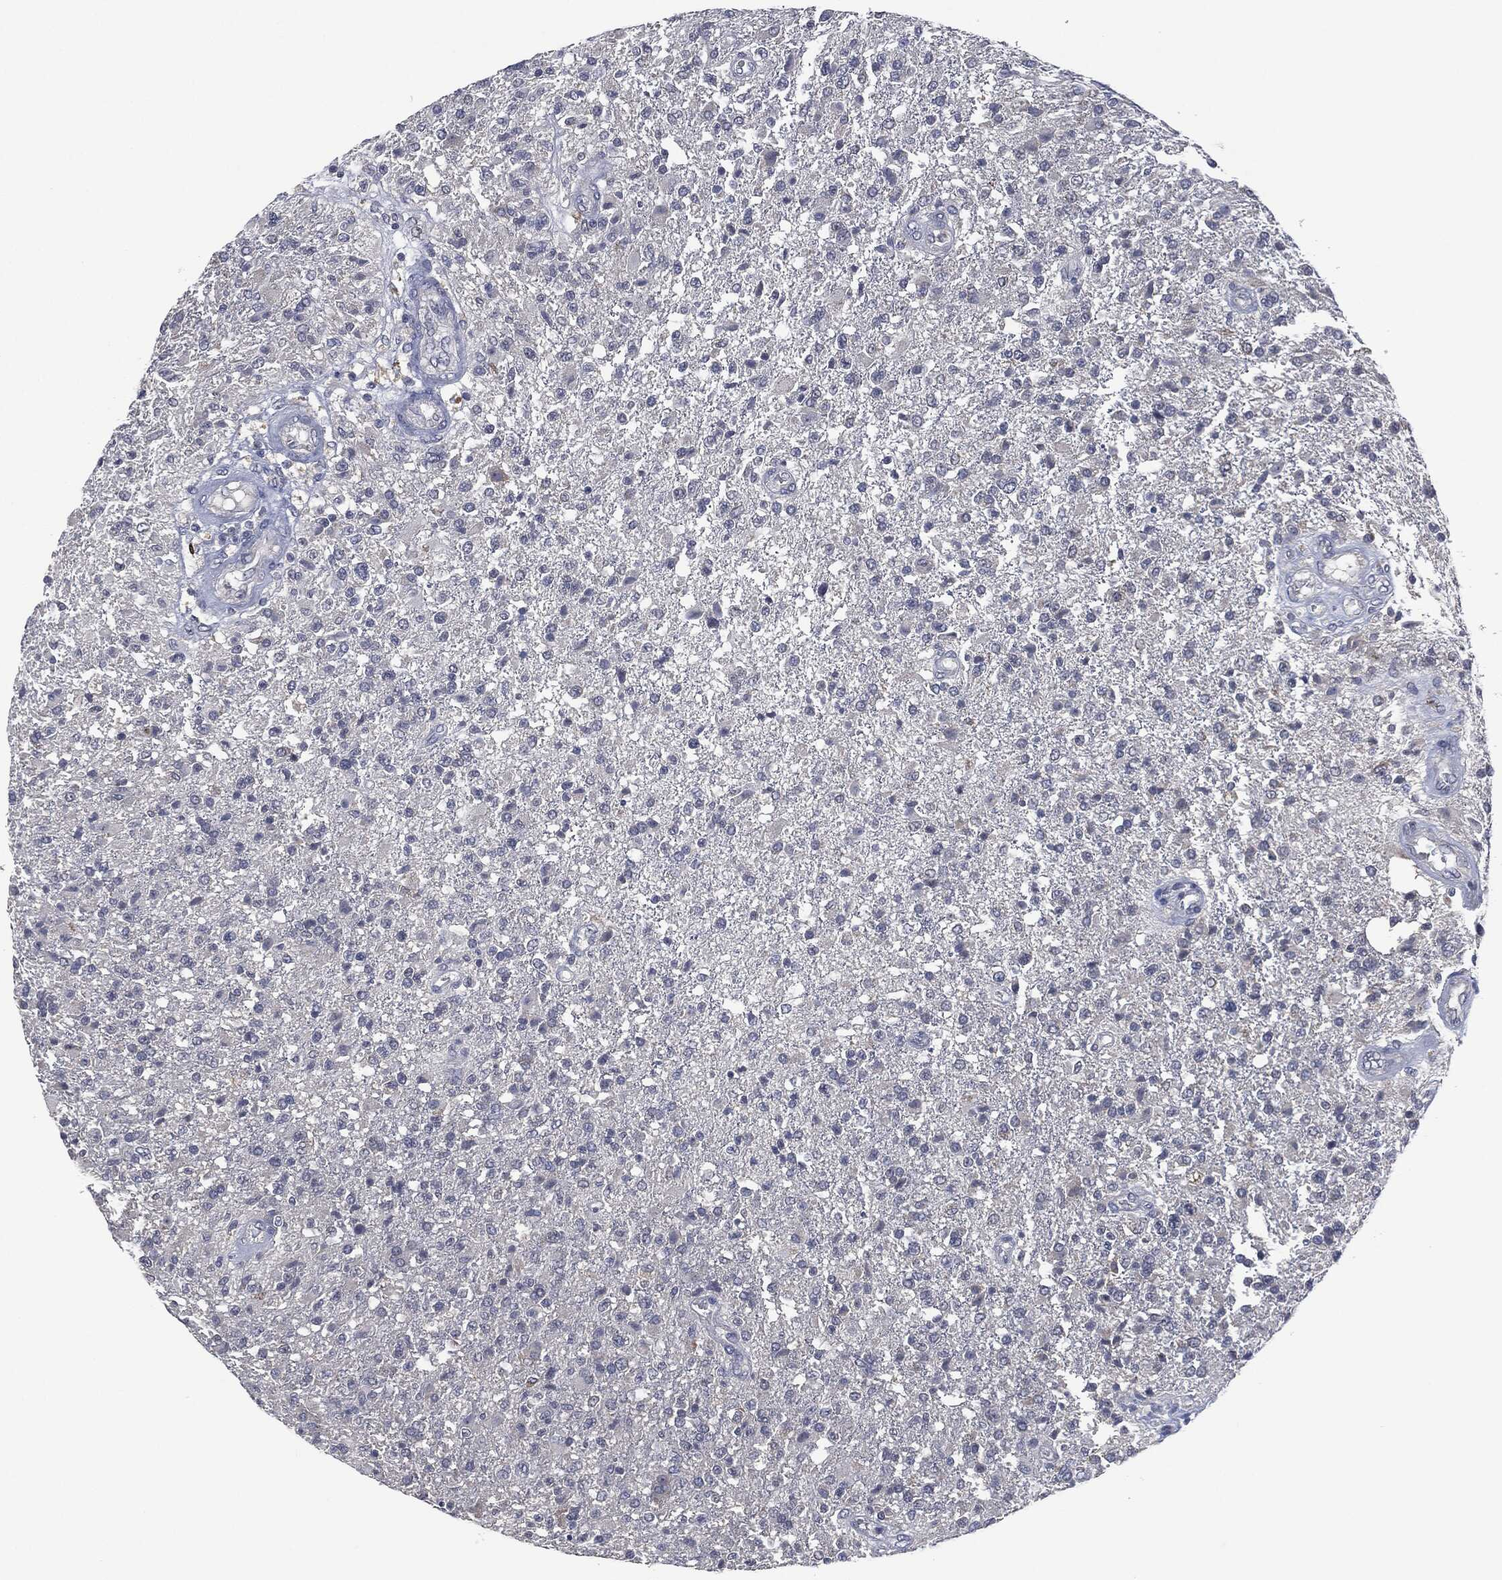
{"staining": {"intensity": "negative", "quantity": "none", "location": "none"}, "tissue": "glioma", "cell_type": "Tumor cells", "image_type": "cancer", "snomed": [{"axis": "morphology", "description": "Glioma, malignant, High grade"}, {"axis": "topography", "description": "Brain"}], "caption": "Tumor cells show no significant staining in glioma.", "gene": "IL1RN", "patient": {"sex": "male", "age": 56}}